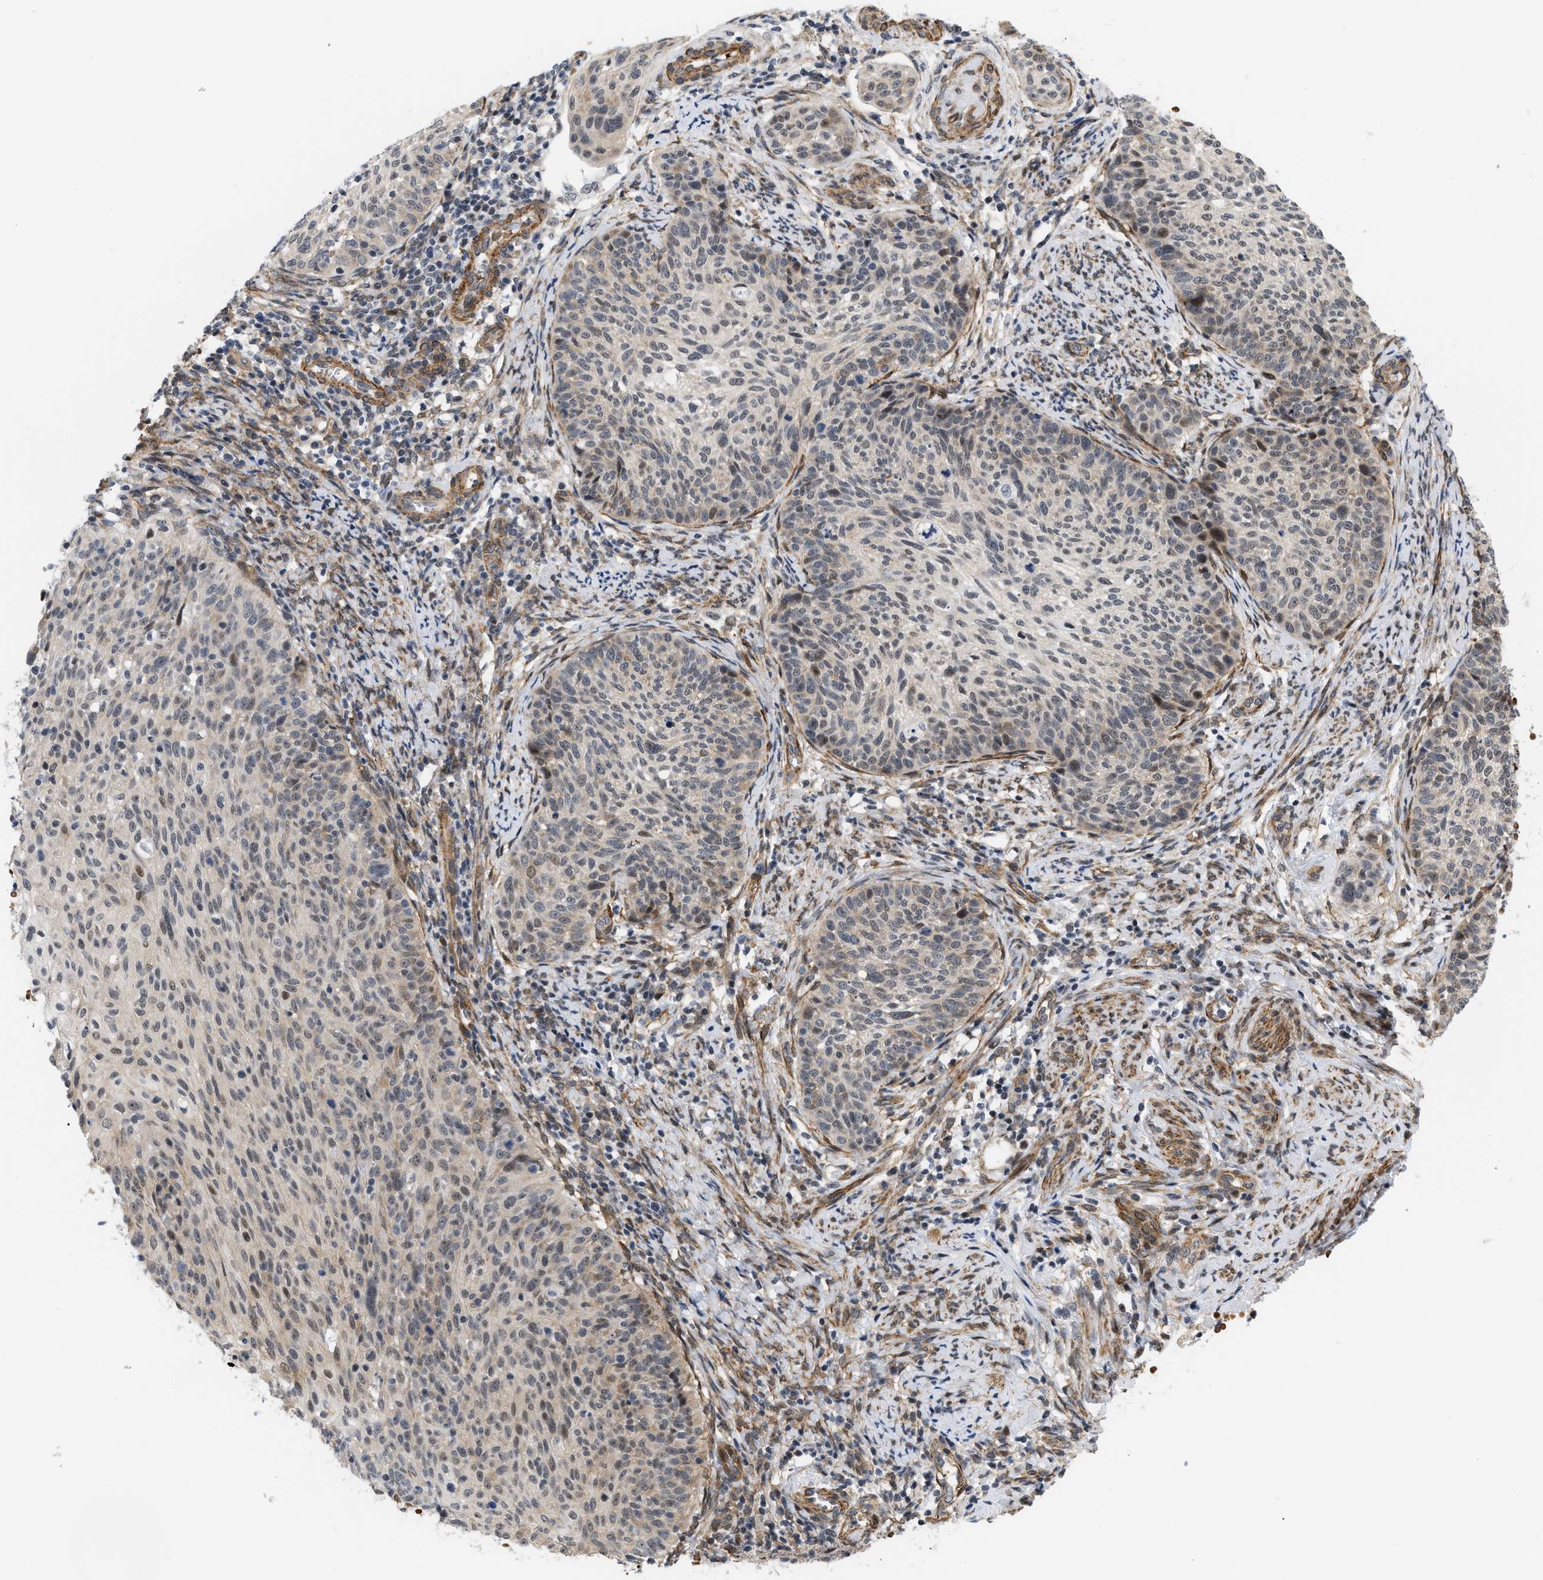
{"staining": {"intensity": "weak", "quantity": "25%-75%", "location": "nuclear"}, "tissue": "cervical cancer", "cell_type": "Tumor cells", "image_type": "cancer", "snomed": [{"axis": "morphology", "description": "Squamous cell carcinoma, NOS"}, {"axis": "topography", "description": "Cervix"}], "caption": "Brown immunohistochemical staining in human cervical cancer exhibits weak nuclear expression in about 25%-75% of tumor cells.", "gene": "GPRASP2", "patient": {"sex": "female", "age": 70}}